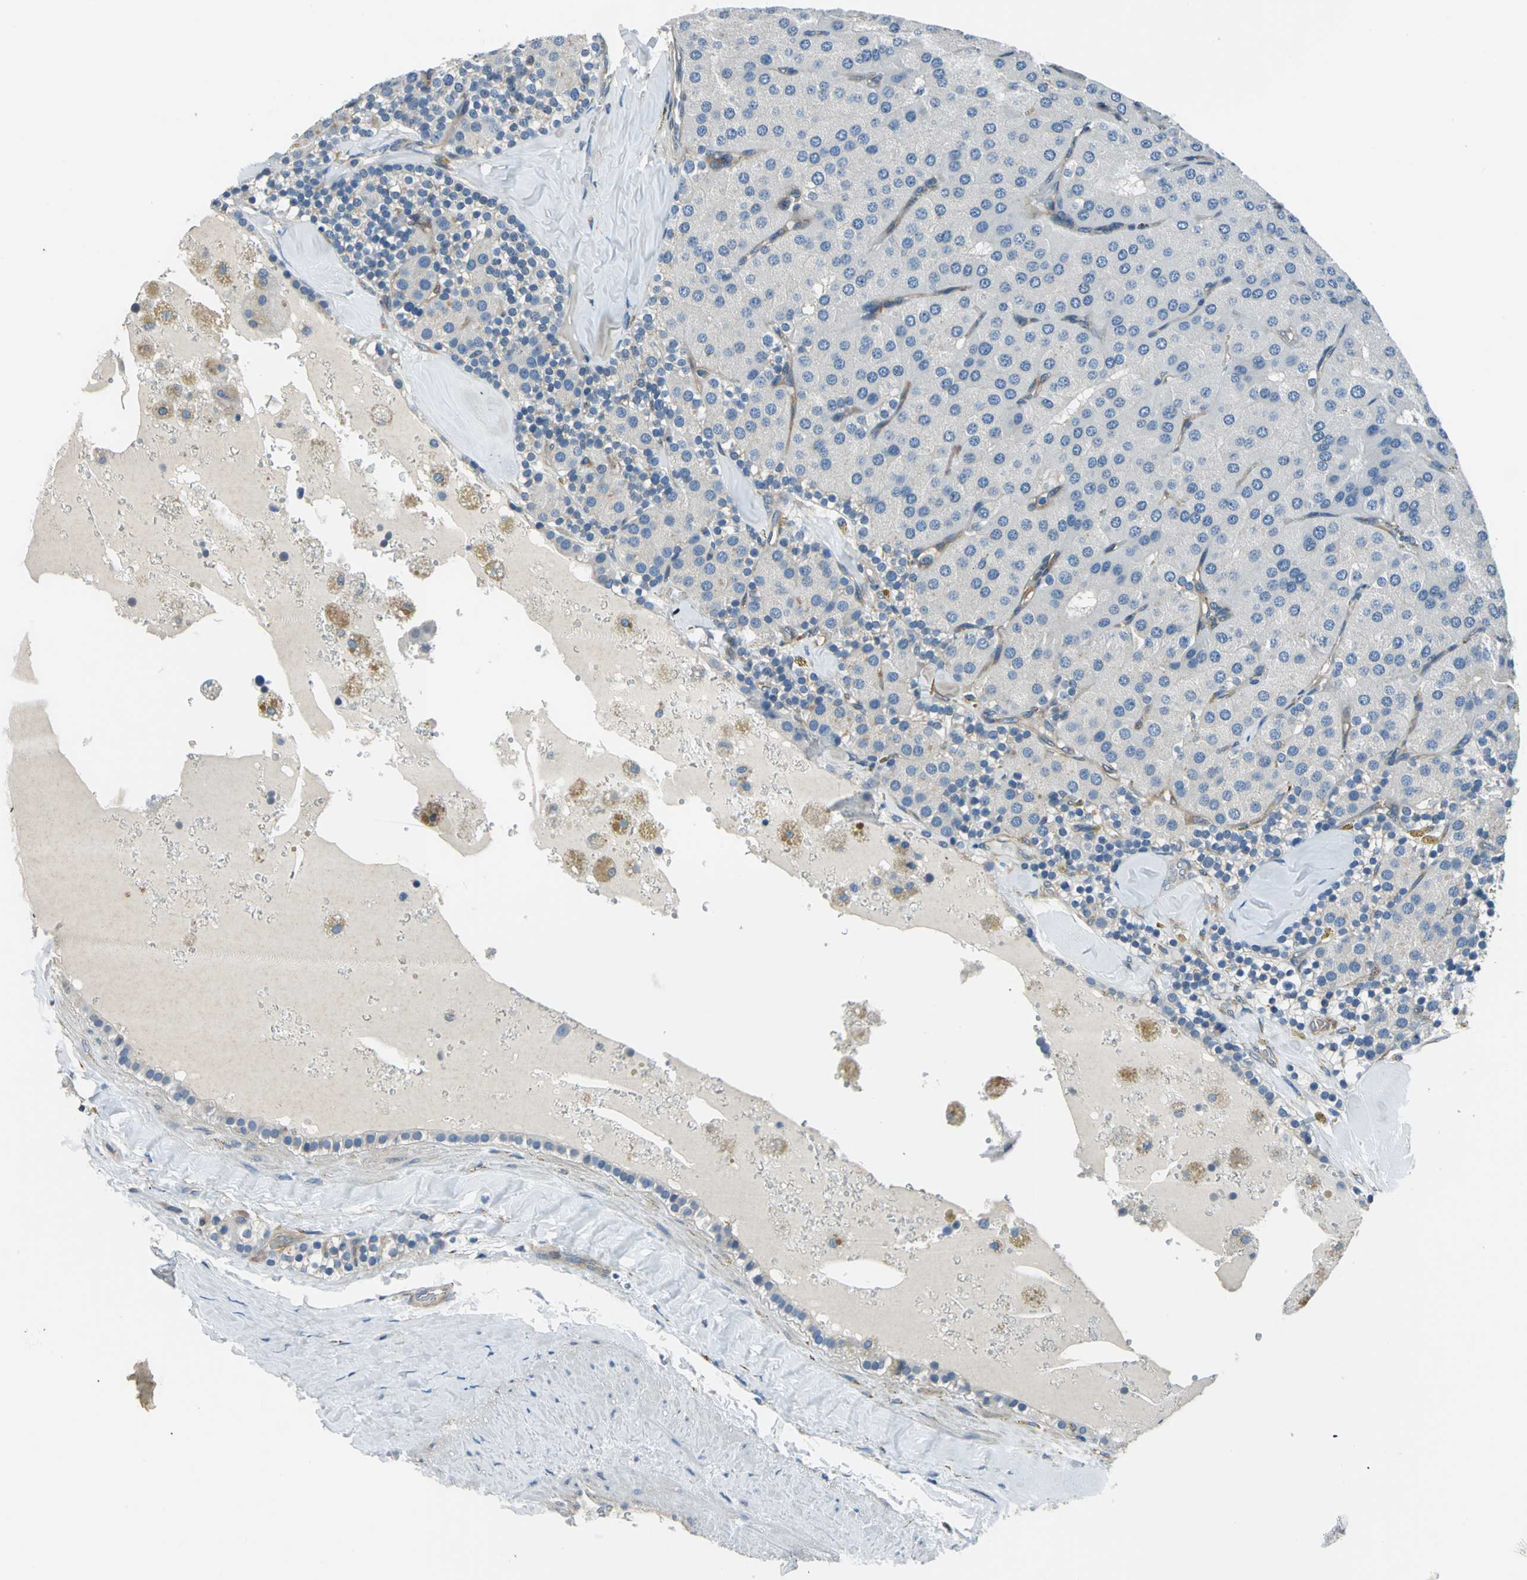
{"staining": {"intensity": "negative", "quantity": "none", "location": "none"}, "tissue": "parathyroid gland", "cell_type": "Glandular cells", "image_type": "normal", "snomed": [{"axis": "morphology", "description": "Normal tissue, NOS"}, {"axis": "morphology", "description": "Adenoma, NOS"}, {"axis": "topography", "description": "Parathyroid gland"}], "caption": "DAB immunohistochemical staining of normal parathyroid gland demonstrates no significant expression in glandular cells.", "gene": "CDC42EP1", "patient": {"sex": "female", "age": 86}}